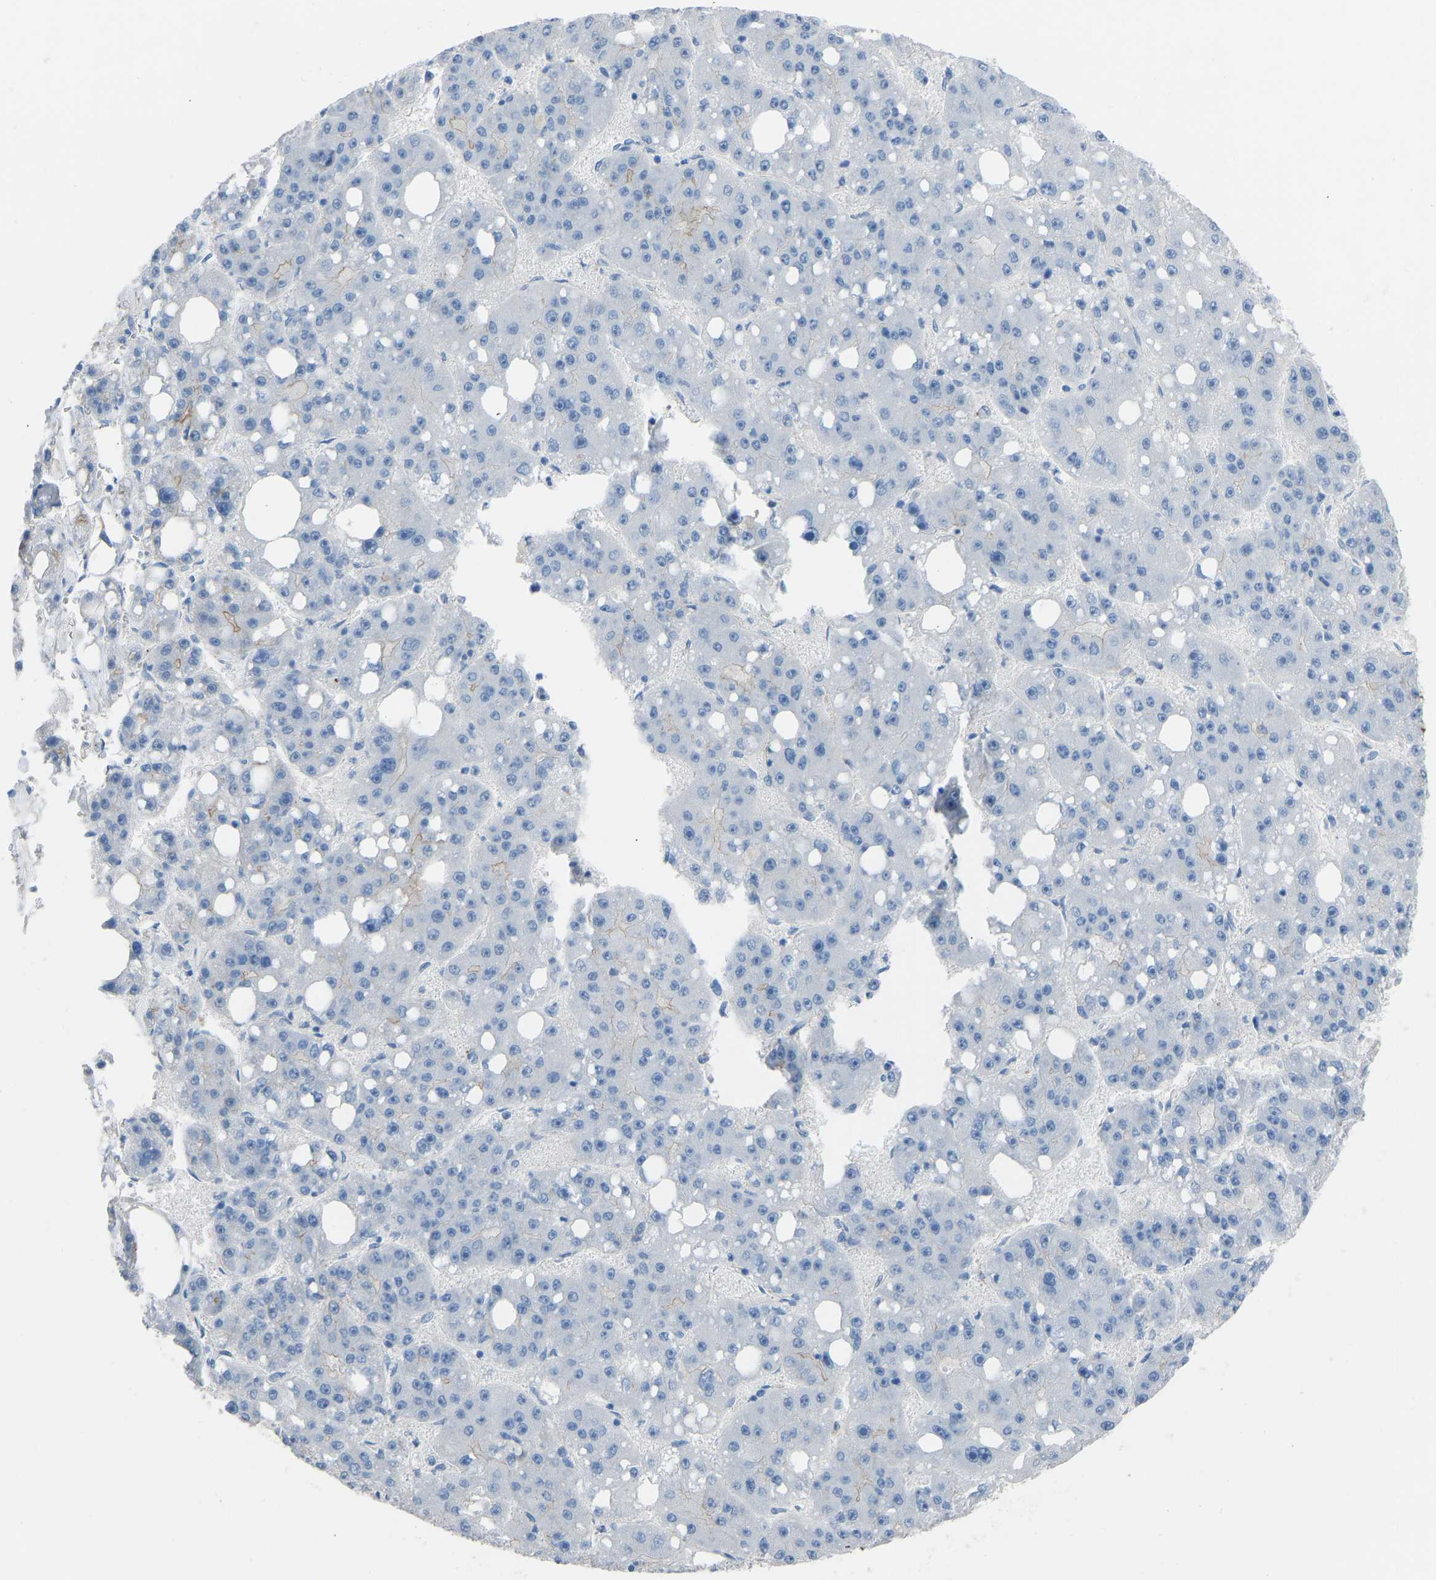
{"staining": {"intensity": "negative", "quantity": "none", "location": "none"}, "tissue": "liver cancer", "cell_type": "Tumor cells", "image_type": "cancer", "snomed": [{"axis": "morphology", "description": "Carcinoma, Hepatocellular, NOS"}, {"axis": "topography", "description": "Liver"}], "caption": "Immunohistochemical staining of human liver cancer demonstrates no significant positivity in tumor cells. (DAB (3,3'-diaminobenzidine) IHC with hematoxylin counter stain).", "gene": "MYH10", "patient": {"sex": "female", "age": 61}}